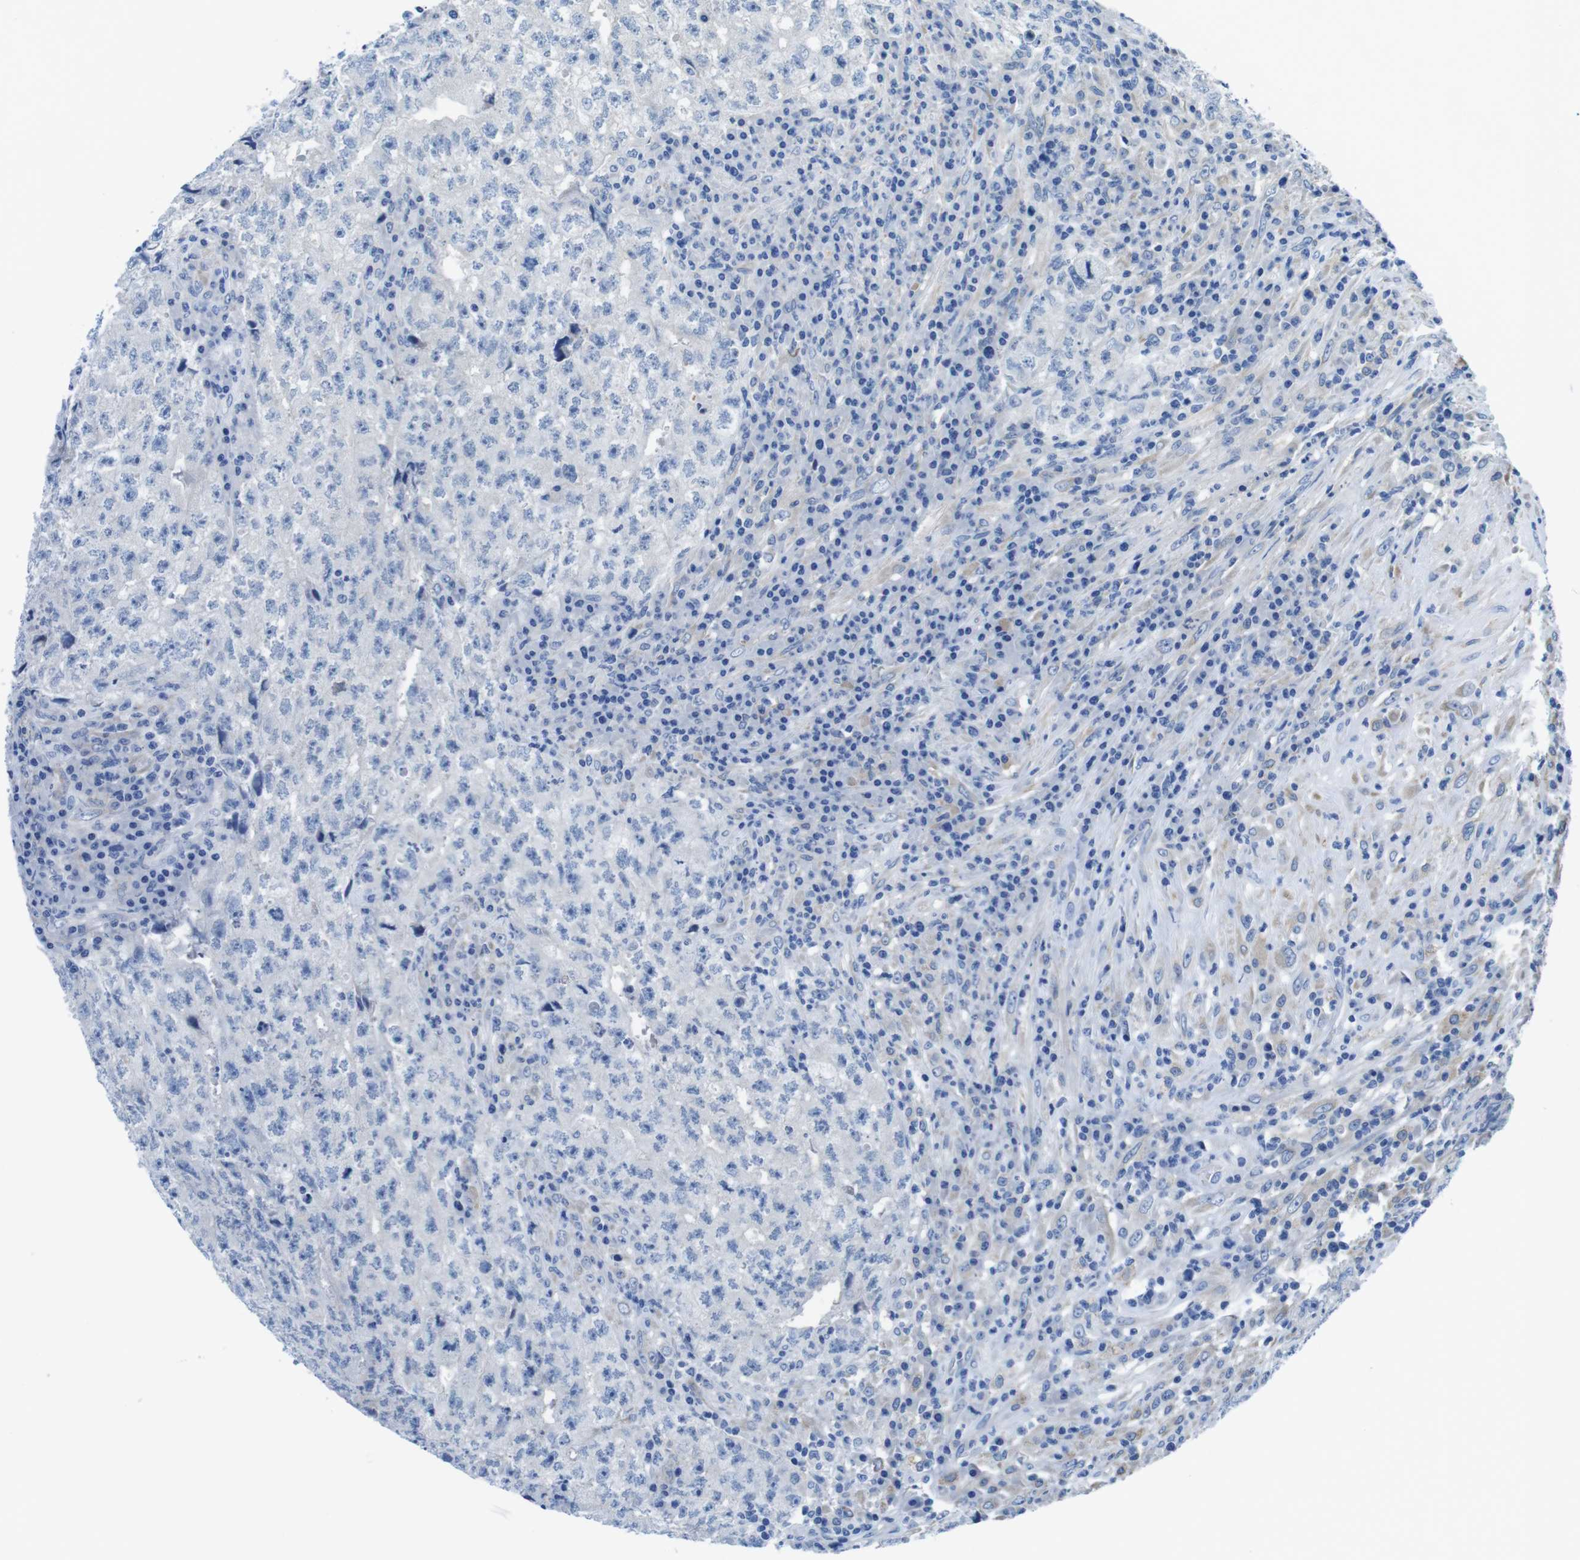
{"staining": {"intensity": "negative", "quantity": "none", "location": "none"}, "tissue": "testis cancer", "cell_type": "Tumor cells", "image_type": "cancer", "snomed": [{"axis": "morphology", "description": "Necrosis, NOS"}, {"axis": "morphology", "description": "Carcinoma, Embryonal, NOS"}, {"axis": "topography", "description": "Testis"}], "caption": "This is a photomicrograph of IHC staining of testis cancer (embryonal carcinoma), which shows no positivity in tumor cells.", "gene": "CDH8", "patient": {"sex": "male", "age": 19}}